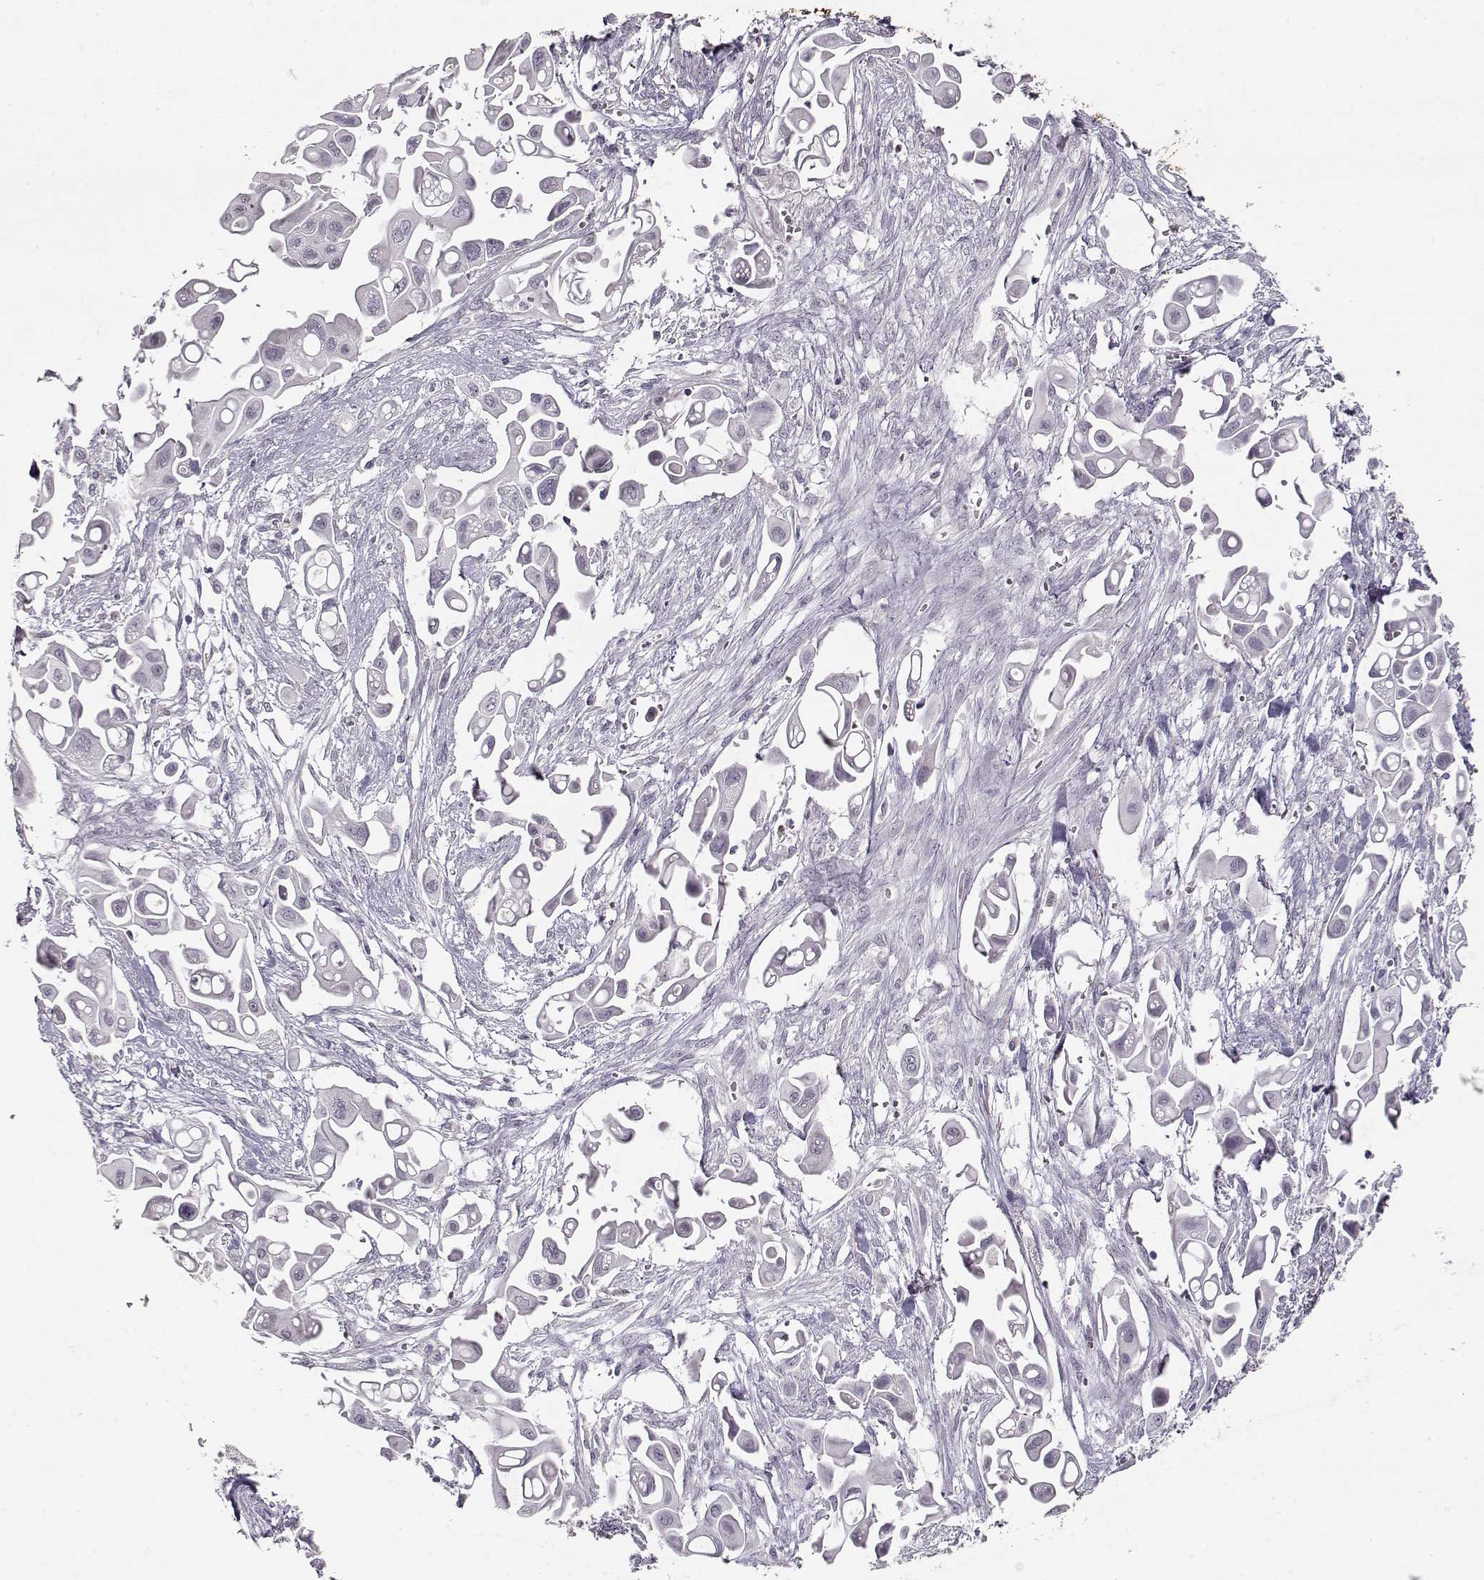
{"staining": {"intensity": "negative", "quantity": "none", "location": "none"}, "tissue": "pancreatic cancer", "cell_type": "Tumor cells", "image_type": "cancer", "snomed": [{"axis": "morphology", "description": "Adenocarcinoma, NOS"}, {"axis": "topography", "description": "Pancreas"}], "caption": "Tumor cells show no significant protein staining in pancreatic cancer (adenocarcinoma).", "gene": "S100B", "patient": {"sex": "male", "age": 50}}